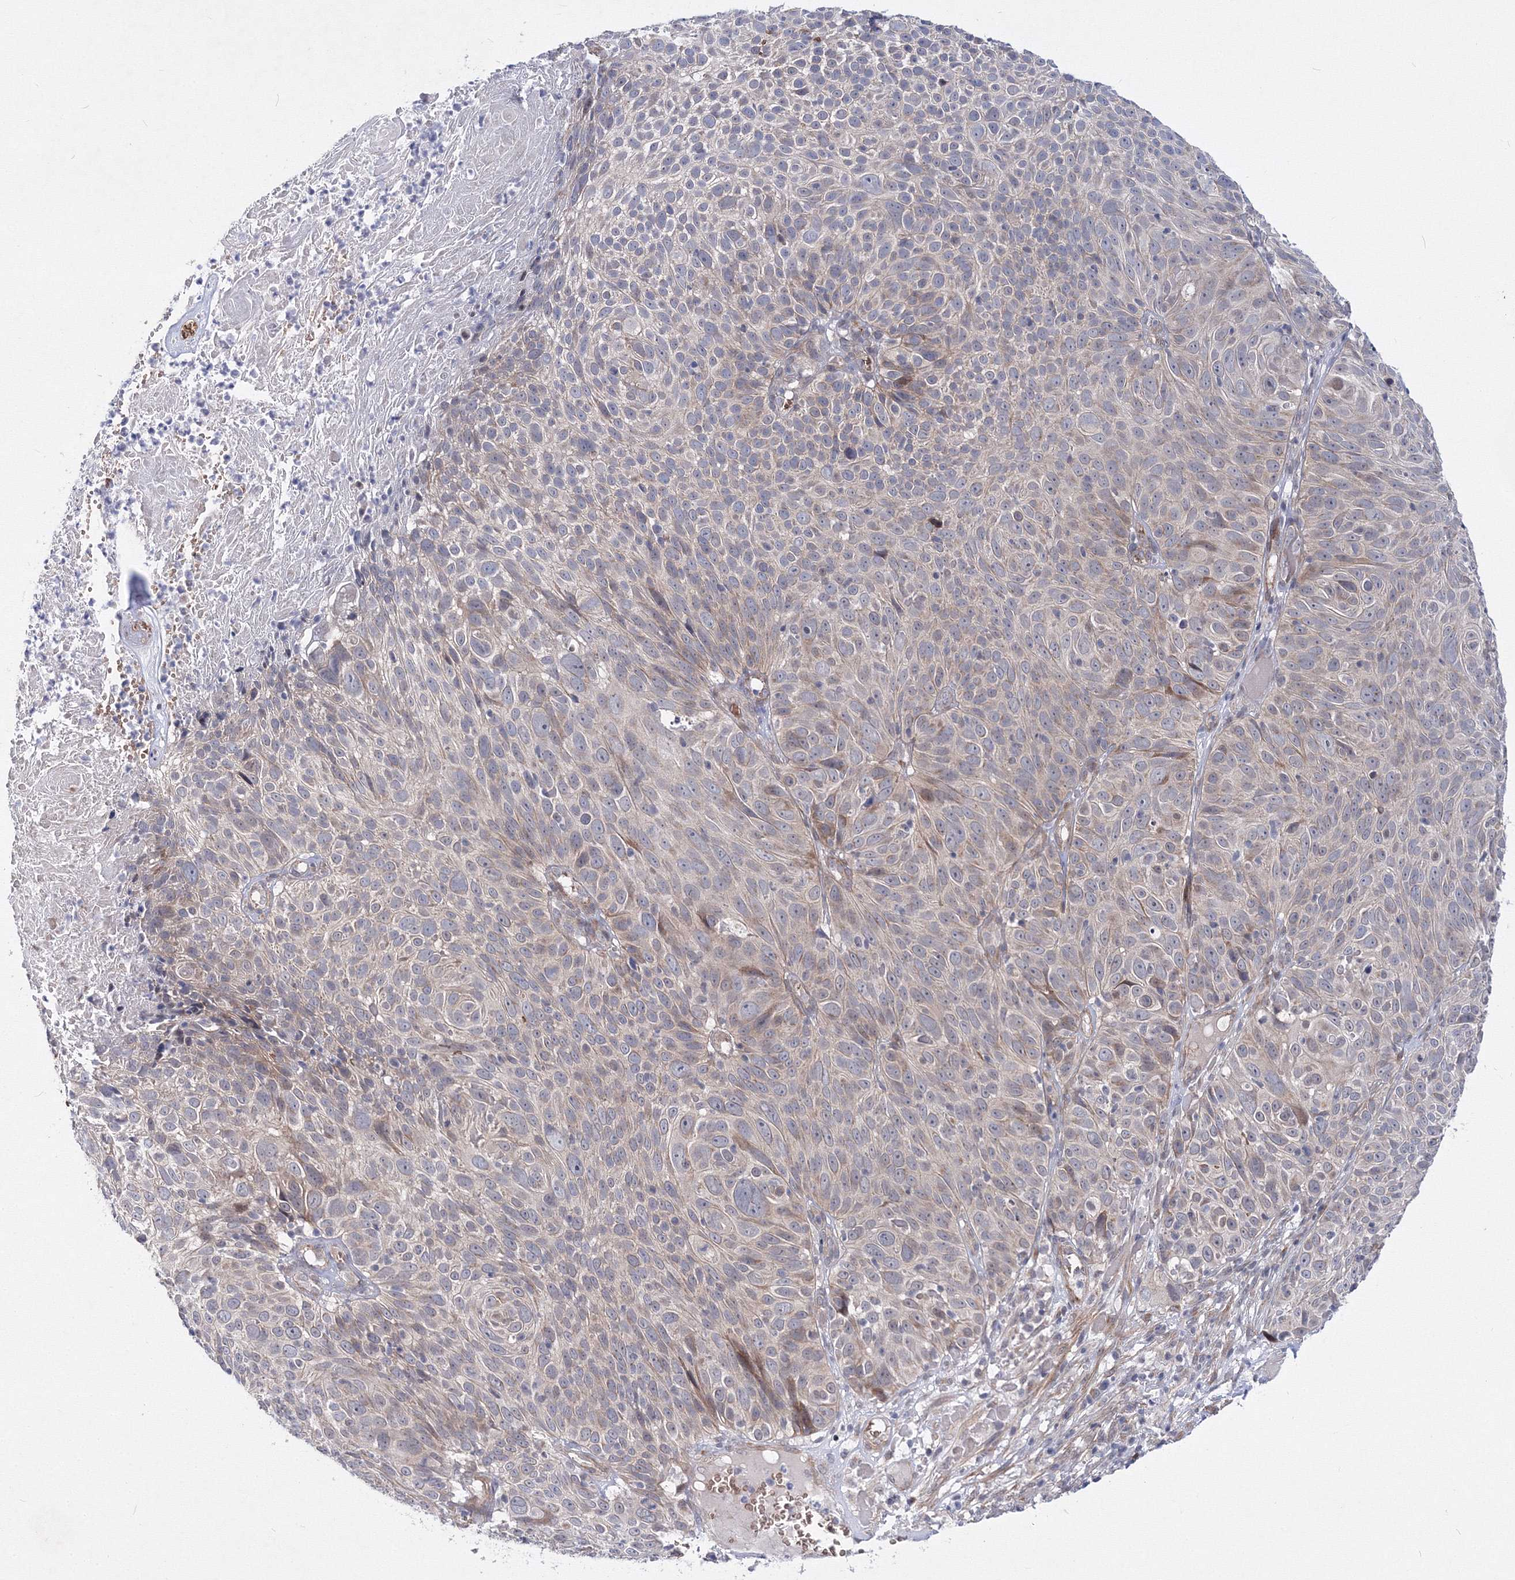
{"staining": {"intensity": "moderate", "quantity": "<25%", "location": "cytoplasmic/membranous"}, "tissue": "cervical cancer", "cell_type": "Tumor cells", "image_type": "cancer", "snomed": [{"axis": "morphology", "description": "Squamous cell carcinoma, NOS"}, {"axis": "topography", "description": "Cervix"}], "caption": "A high-resolution image shows immunohistochemistry staining of squamous cell carcinoma (cervical), which exhibits moderate cytoplasmic/membranous staining in about <25% of tumor cells. The staining was performed using DAB to visualize the protein expression in brown, while the nuclei were stained in blue with hematoxylin (Magnification: 20x).", "gene": "C11orf52", "patient": {"sex": "female", "age": 74}}